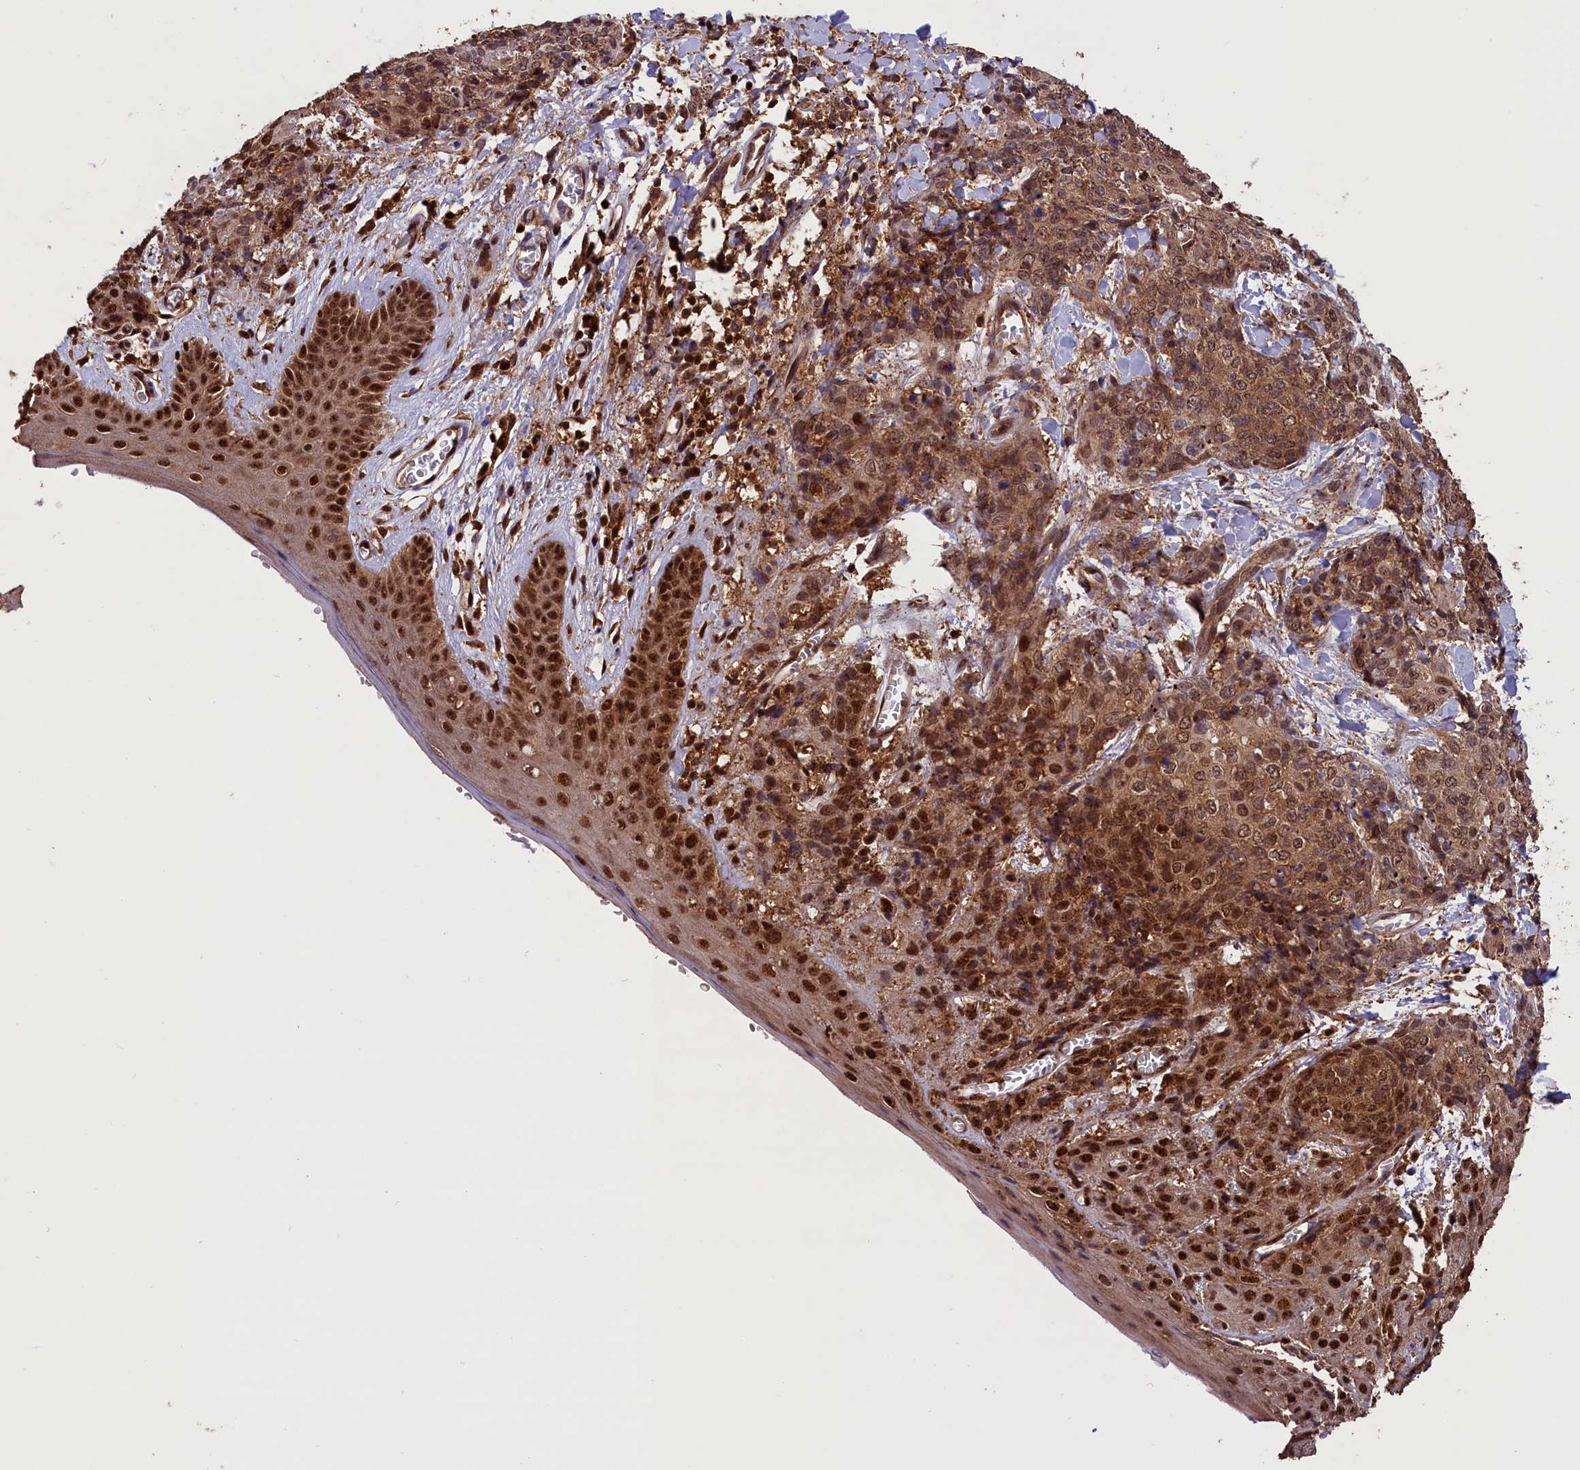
{"staining": {"intensity": "strong", "quantity": ">75%", "location": "cytoplasmic/membranous,nuclear"}, "tissue": "skin cancer", "cell_type": "Tumor cells", "image_type": "cancer", "snomed": [{"axis": "morphology", "description": "Squamous cell carcinoma, NOS"}, {"axis": "topography", "description": "Skin"}, {"axis": "topography", "description": "Vulva"}], "caption": "Immunohistochemical staining of human squamous cell carcinoma (skin) shows high levels of strong cytoplasmic/membranous and nuclear staining in about >75% of tumor cells. (brown staining indicates protein expression, while blue staining denotes nuclei).", "gene": "IST1", "patient": {"sex": "female", "age": 85}}